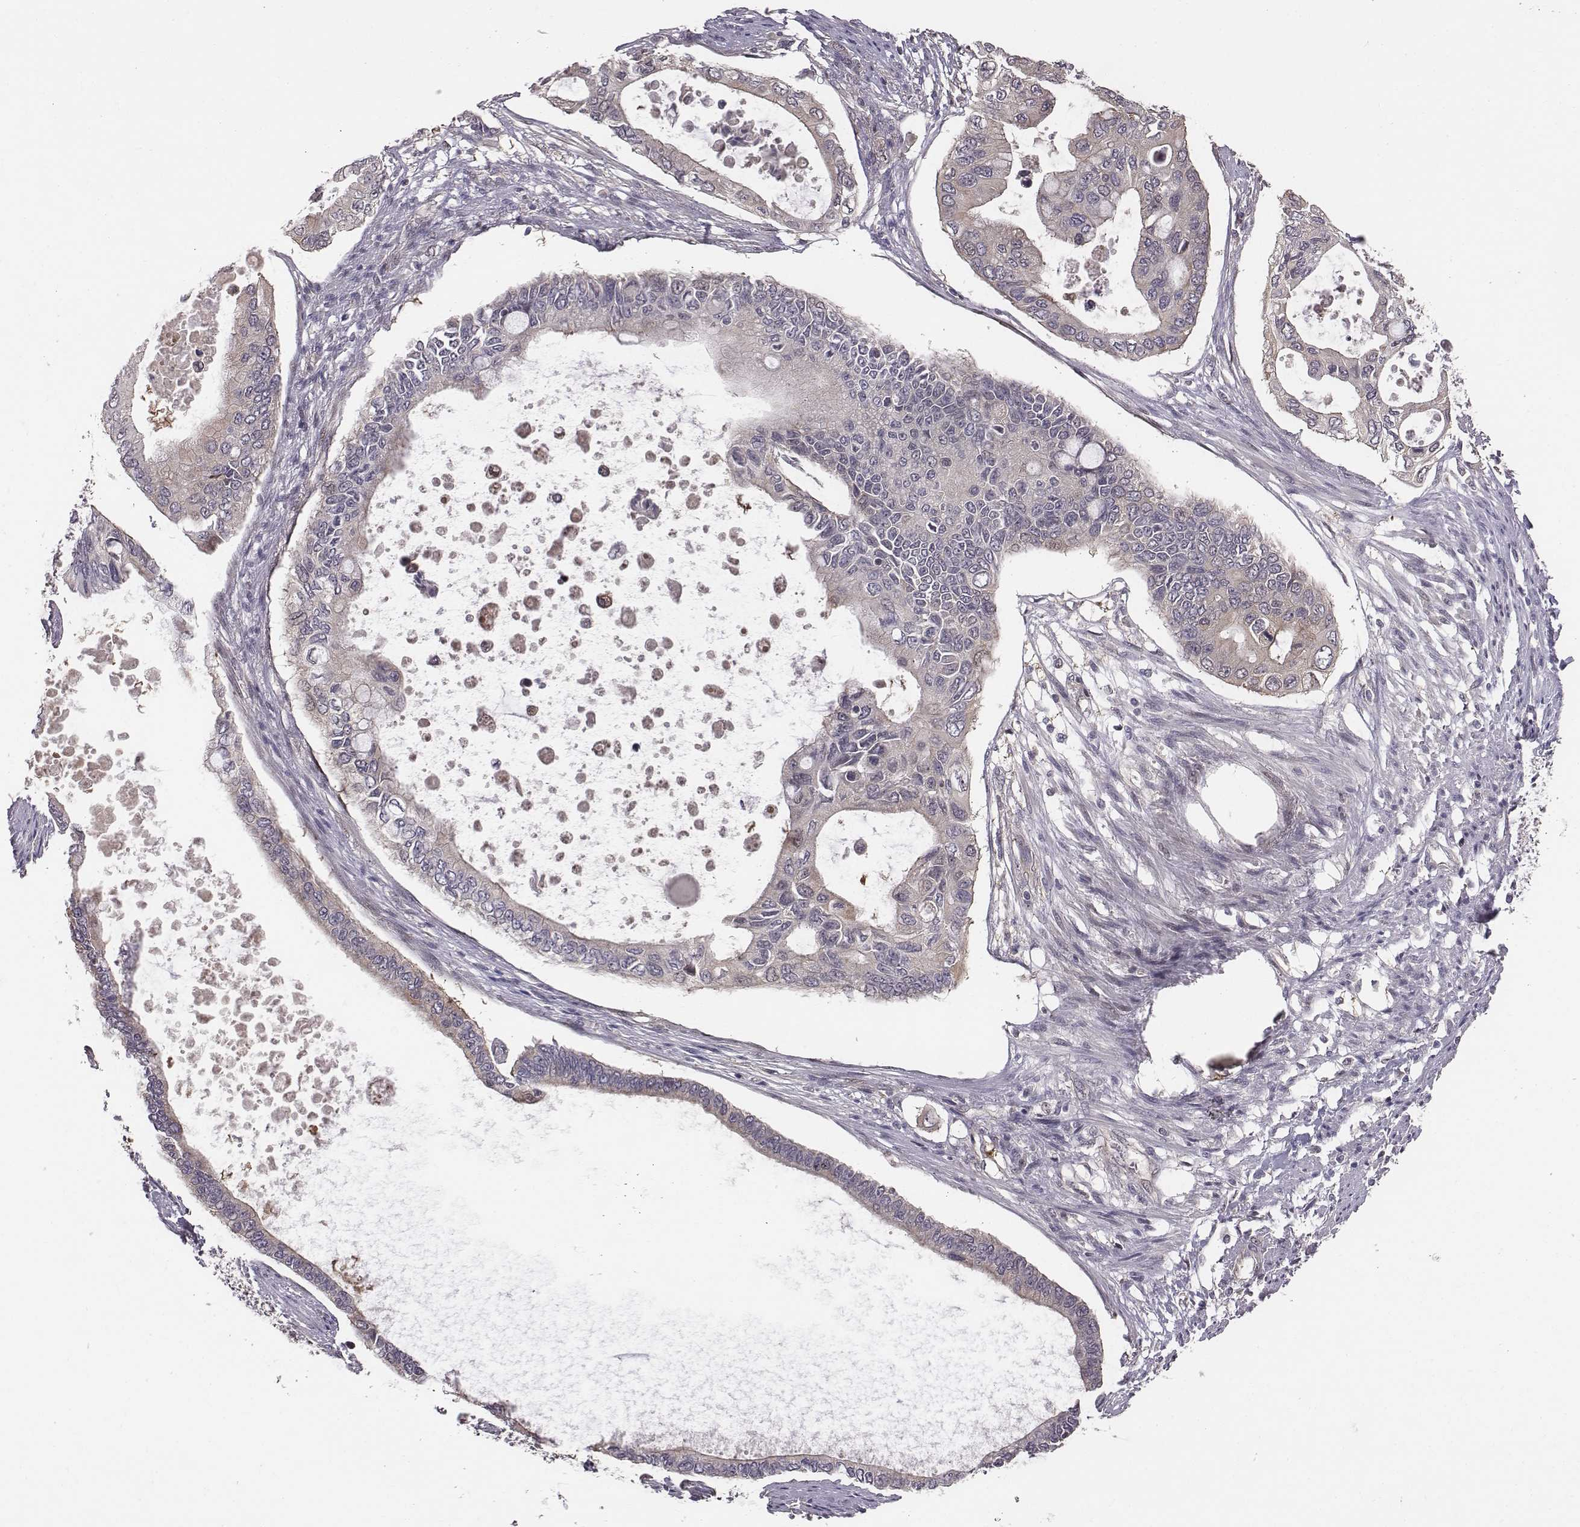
{"staining": {"intensity": "weak", "quantity": "25%-75%", "location": "cytoplasmic/membranous"}, "tissue": "pancreatic cancer", "cell_type": "Tumor cells", "image_type": "cancer", "snomed": [{"axis": "morphology", "description": "Adenocarcinoma, NOS"}, {"axis": "topography", "description": "Pancreas"}], "caption": "Tumor cells demonstrate low levels of weak cytoplasmic/membranous staining in approximately 25%-75% of cells in adenocarcinoma (pancreatic). Immunohistochemistry (ihc) stains the protein of interest in brown and the nuclei are stained blue.", "gene": "SMURF2", "patient": {"sex": "female", "age": 63}}